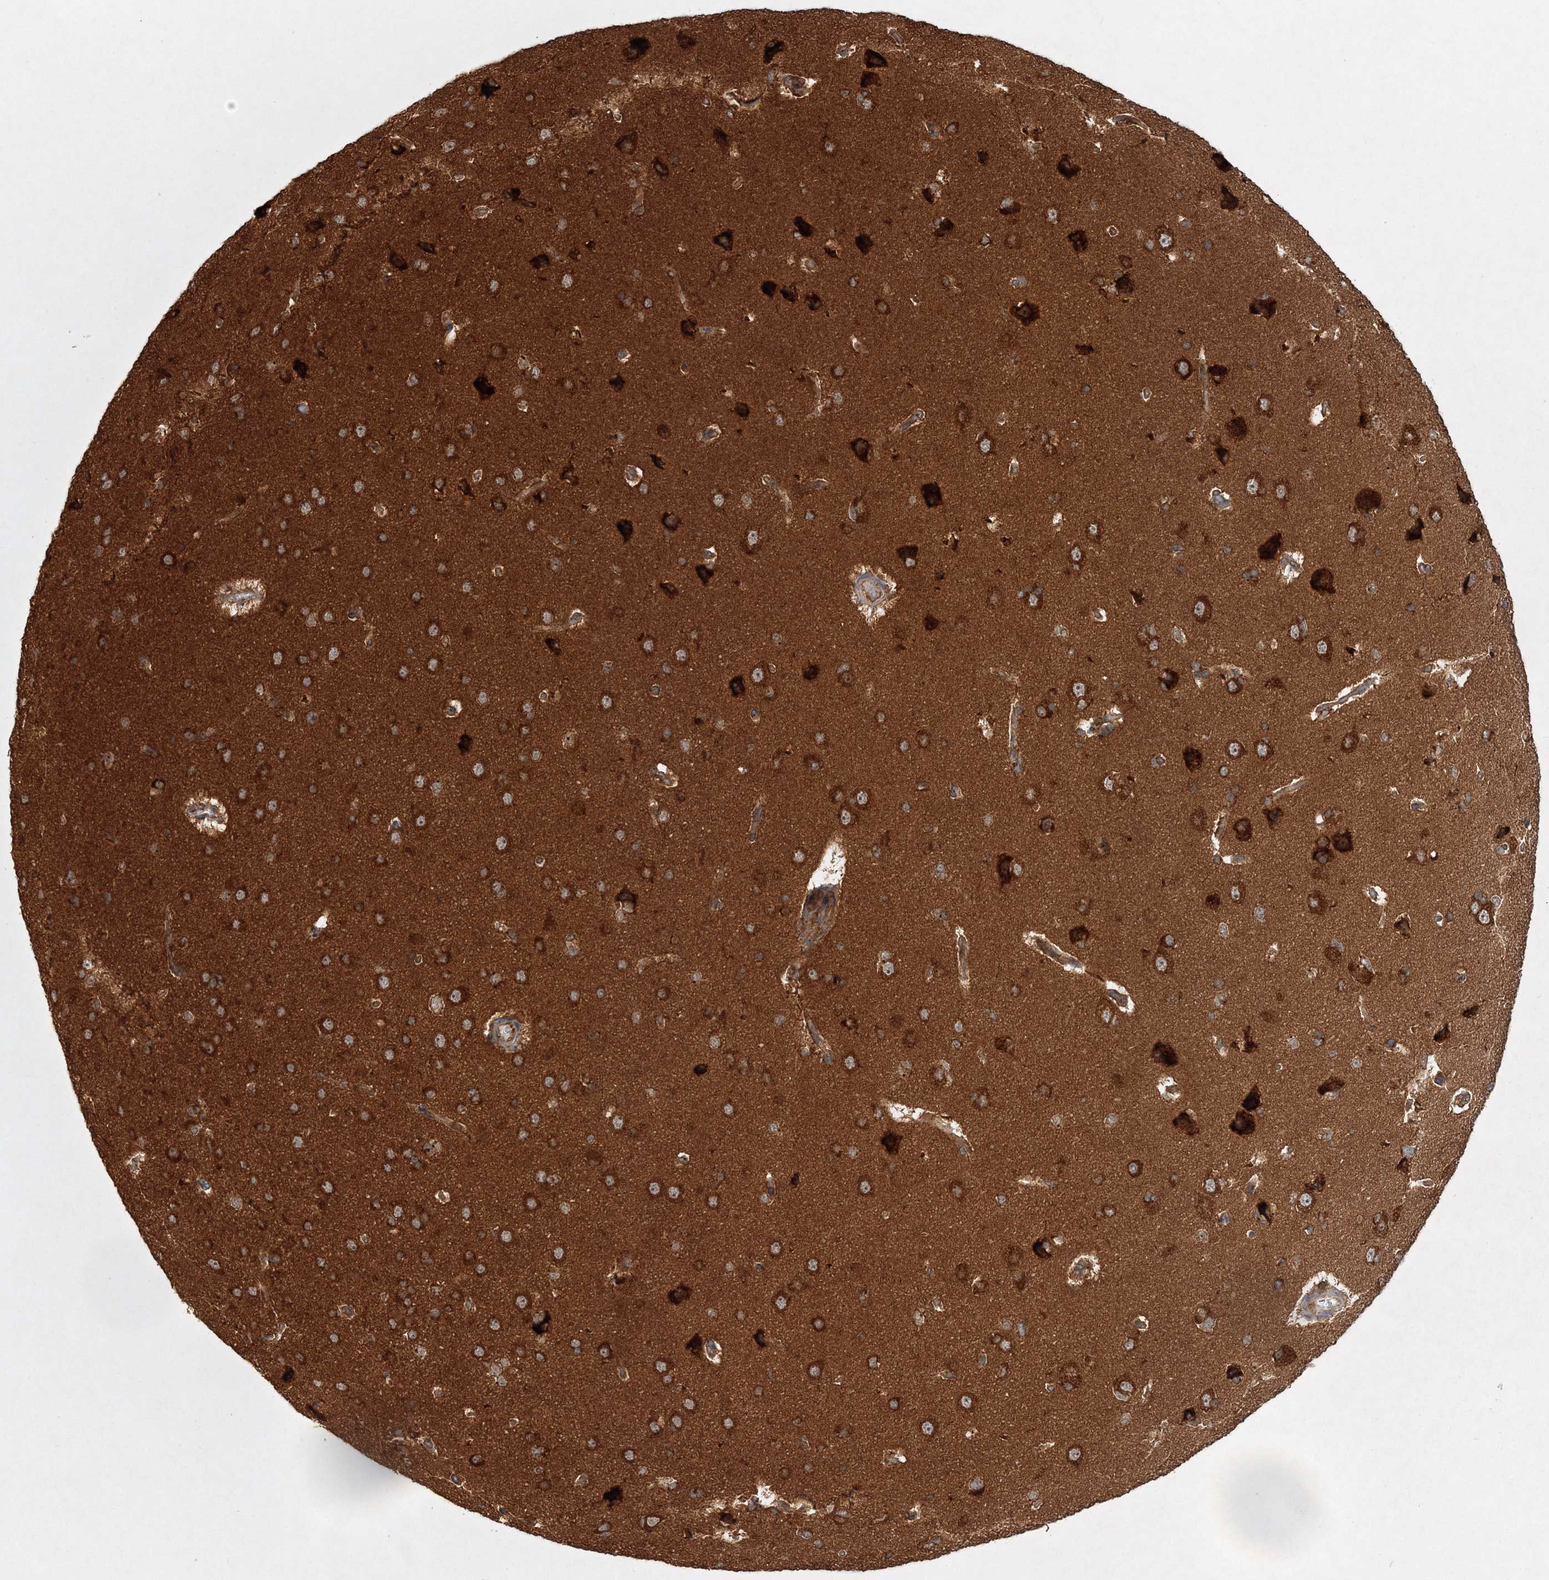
{"staining": {"intensity": "moderate", "quantity": ">75%", "location": "cytoplasmic/membranous"}, "tissue": "cerebral cortex", "cell_type": "Endothelial cells", "image_type": "normal", "snomed": [{"axis": "morphology", "description": "Normal tissue, NOS"}, {"axis": "topography", "description": "Cerebral cortex"}], "caption": "Cerebral cortex stained with immunohistochemistry (IHC) exhibits moderate cytoplasmic/membranous expression in about >75% of endothelial cells. The protein of interest is shown in brown color, while the nuclei are stained blue.", "gene": "WDR37", "patient": {"sex": "male", "age": 62}}